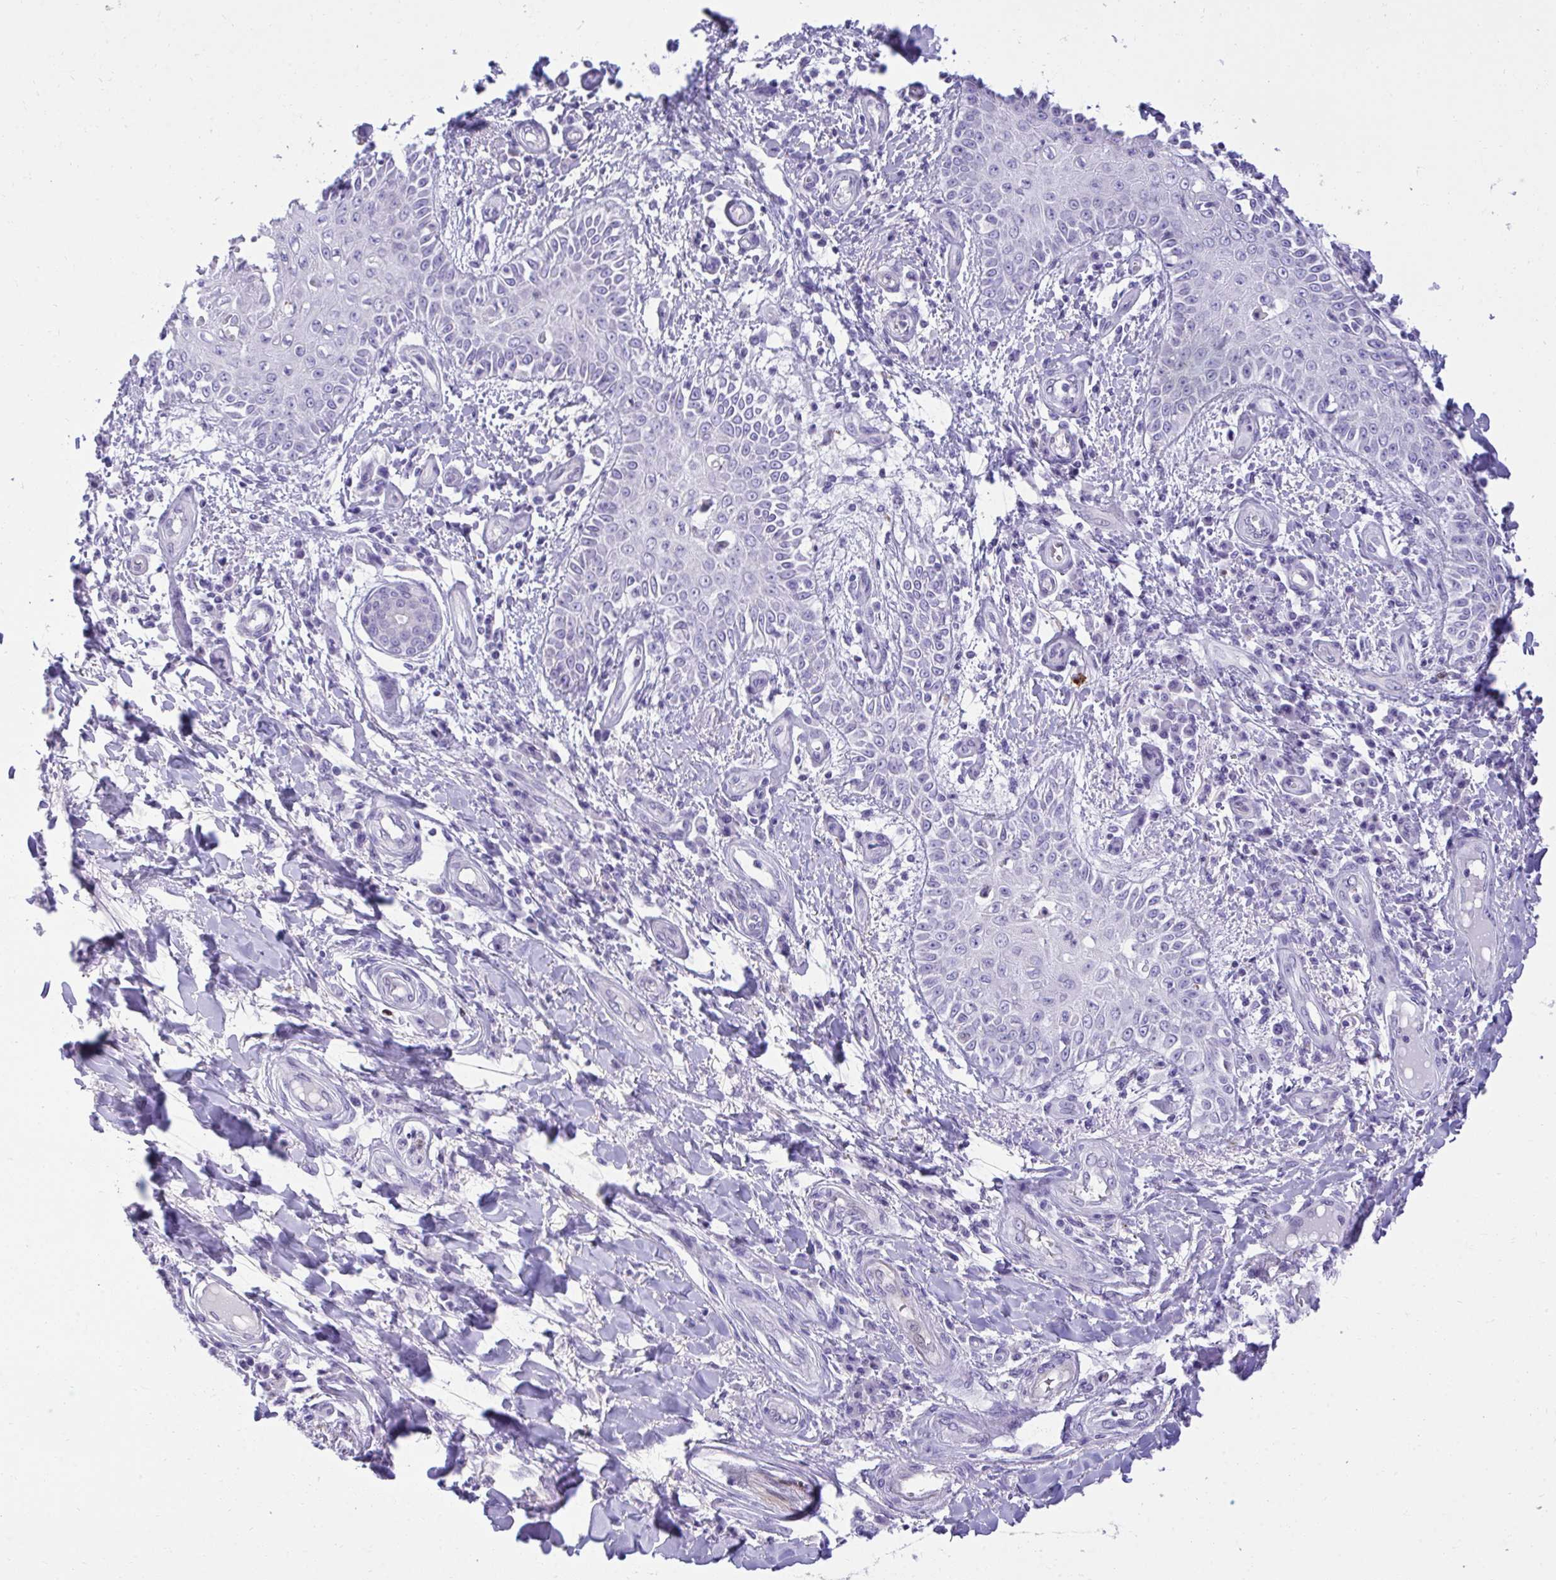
{"staining": {"intensity": "negative", "quantity": "none", "location": "none"}, "tissue": "skin cancer", "cell_type": "Tumor cells", "image_type": "cancer", "snomed": [{"axis": "morphology", "description": "Squamous cell carcinoma, NOS"}, {"axis": "topography", "description": "Skin"}], "caption": "Photomicrograph shows no protein positivity in tumor cells of skin cancer tissue.", "gene": "PGM2L1", "patient": {"sex": "male", "age": 70}}